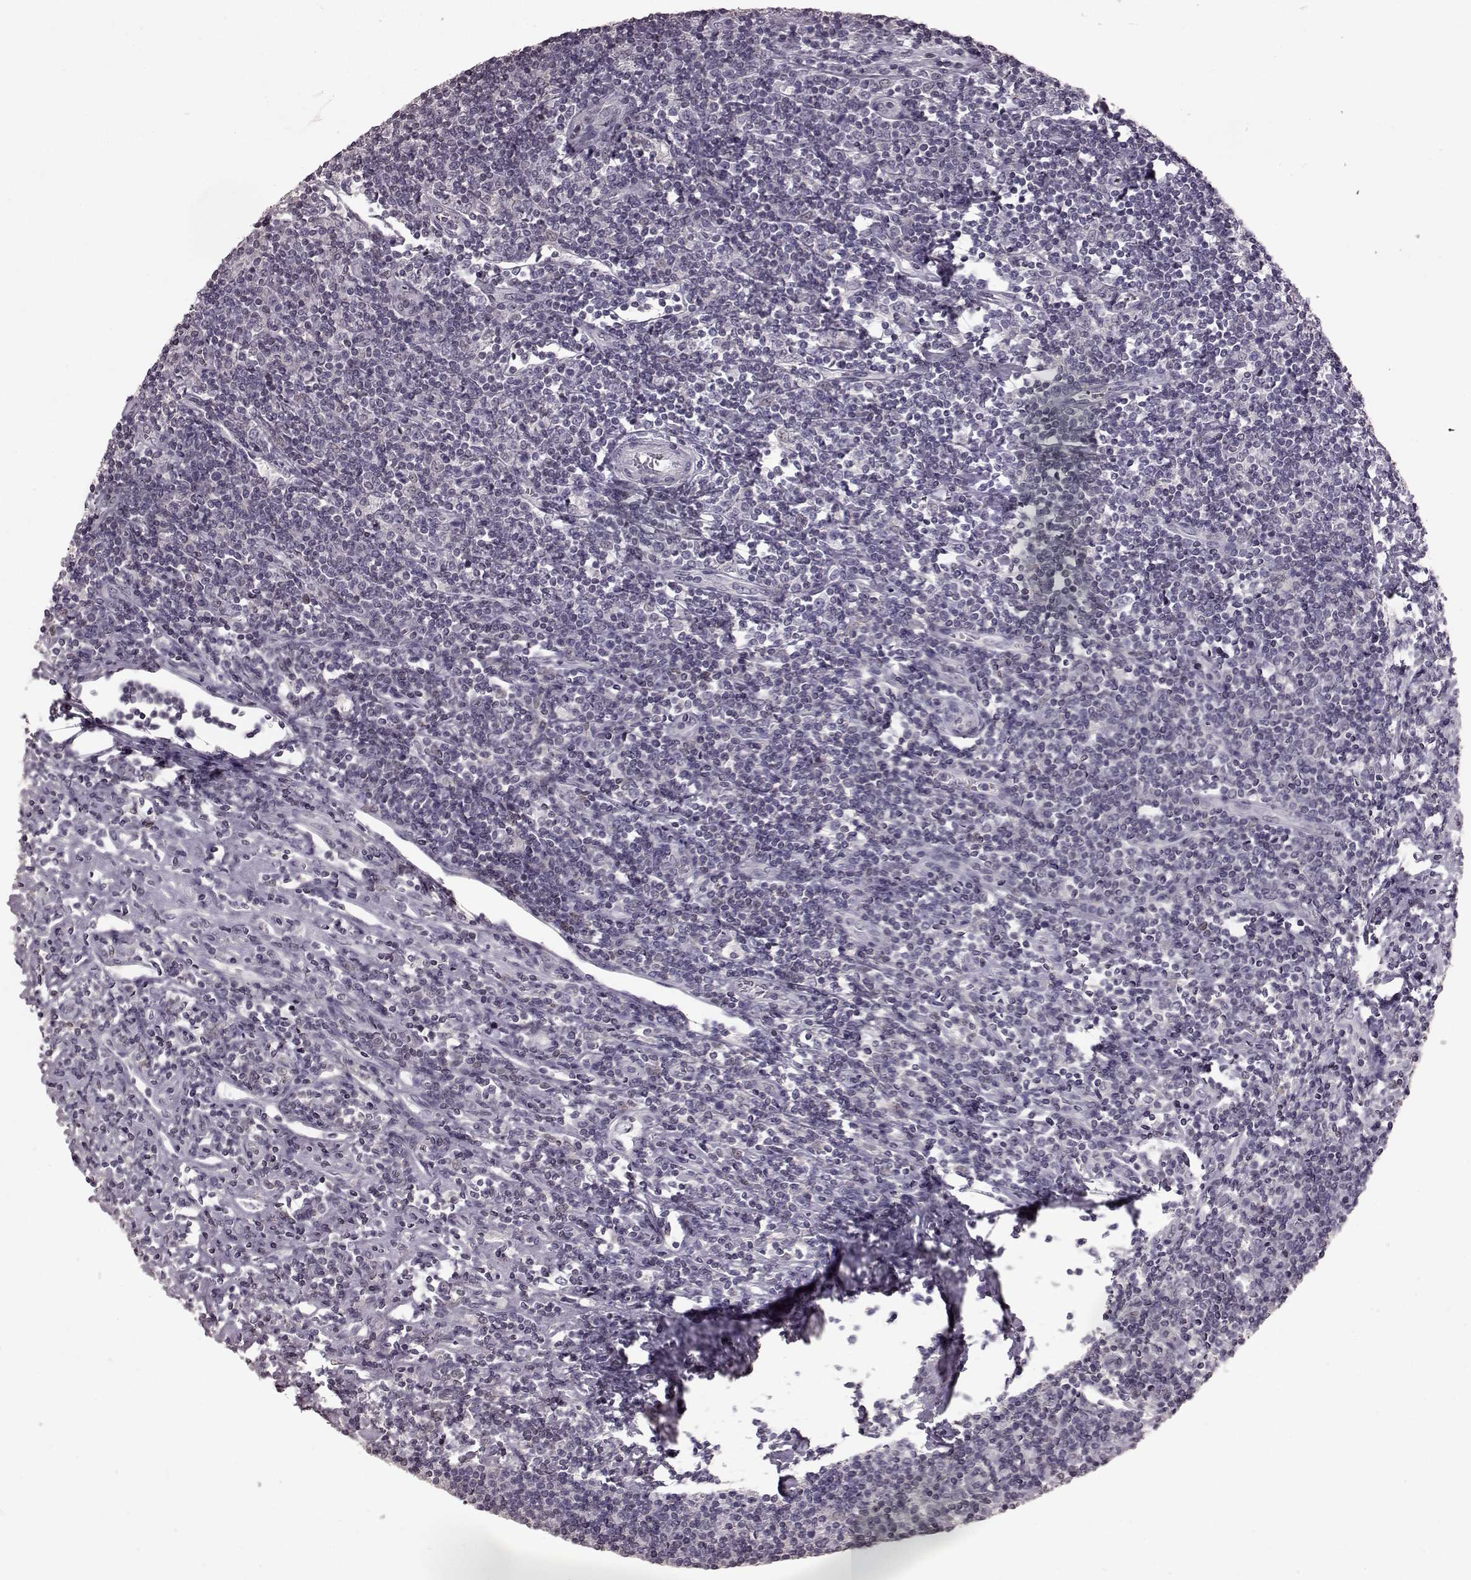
{"staining": {"intensity": "negative", "quantity": "none", "location": "none"}, "tissue": "lymphoma", "cell_type": "Tumor cells", "image_type": "cancer", "snomed": [{"axis": "morphology", "description": "Hodgkin's disease, NOS"}, {"axis": "topography", "description": "Lymph node"}], "caption": "This is an immunohistochemistry photomicrograph of human lymphoma. There is no staining in tumor cells.", "gene": "TSKS", "patient": {"sex": "male", "age": 40}}